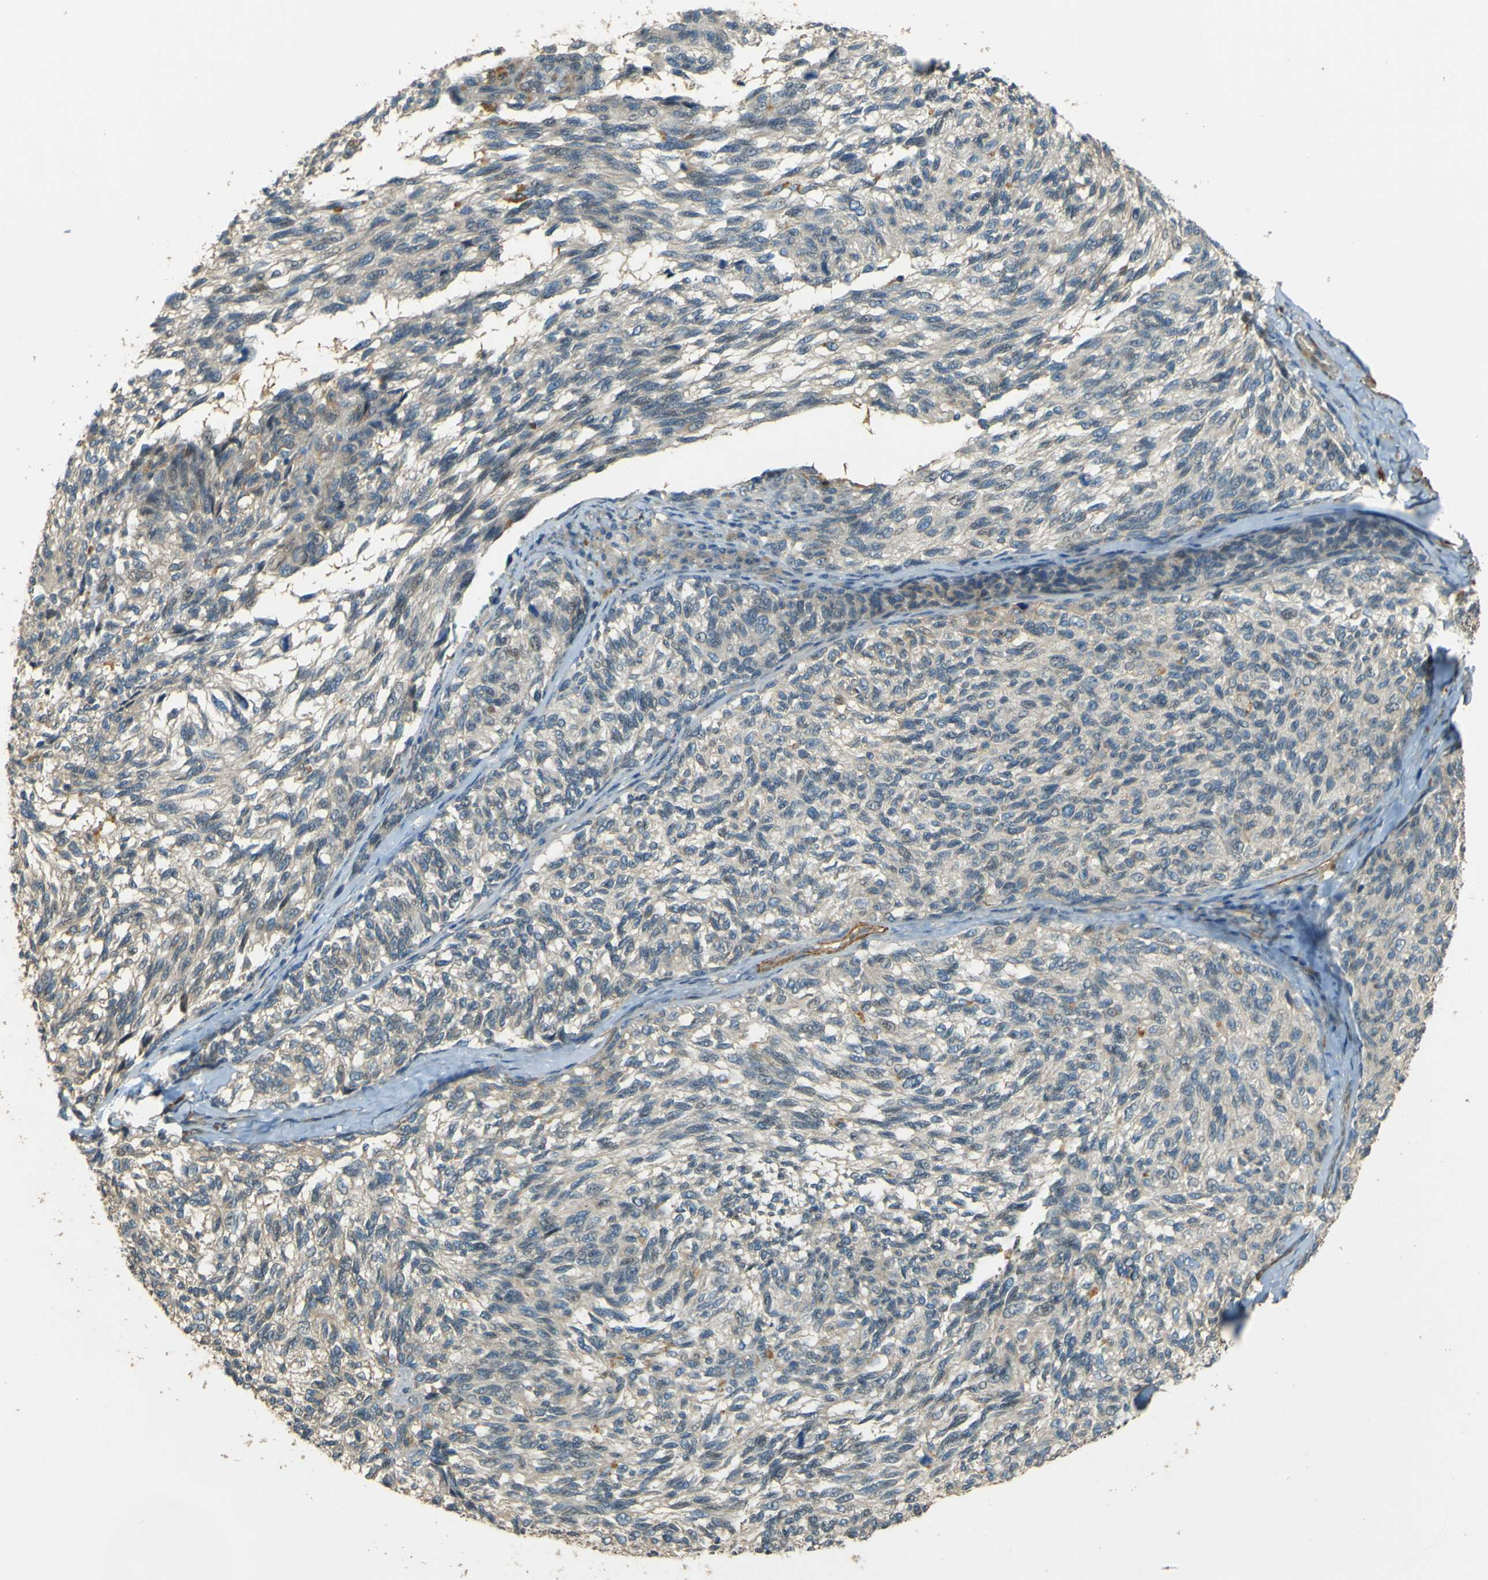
{"staining": {"intensity": "weak", "quantity": "<25%", "location": "cytoplasmic/membranous"}, "tissue": "melanoma", "cell_type": "Tumor cells", "image_type": "cancer", "snomed": [{"axis": "morphology", "description": "Malignant melanoma, NOS"}, {"axis": "topography", "description": "Skin"}], "caption": "This is an IHC image of human malignant melanoma. There is no staining in tumor cells.", "gene": "NEXN", "patient": {"sex": "female", "age": 73}}